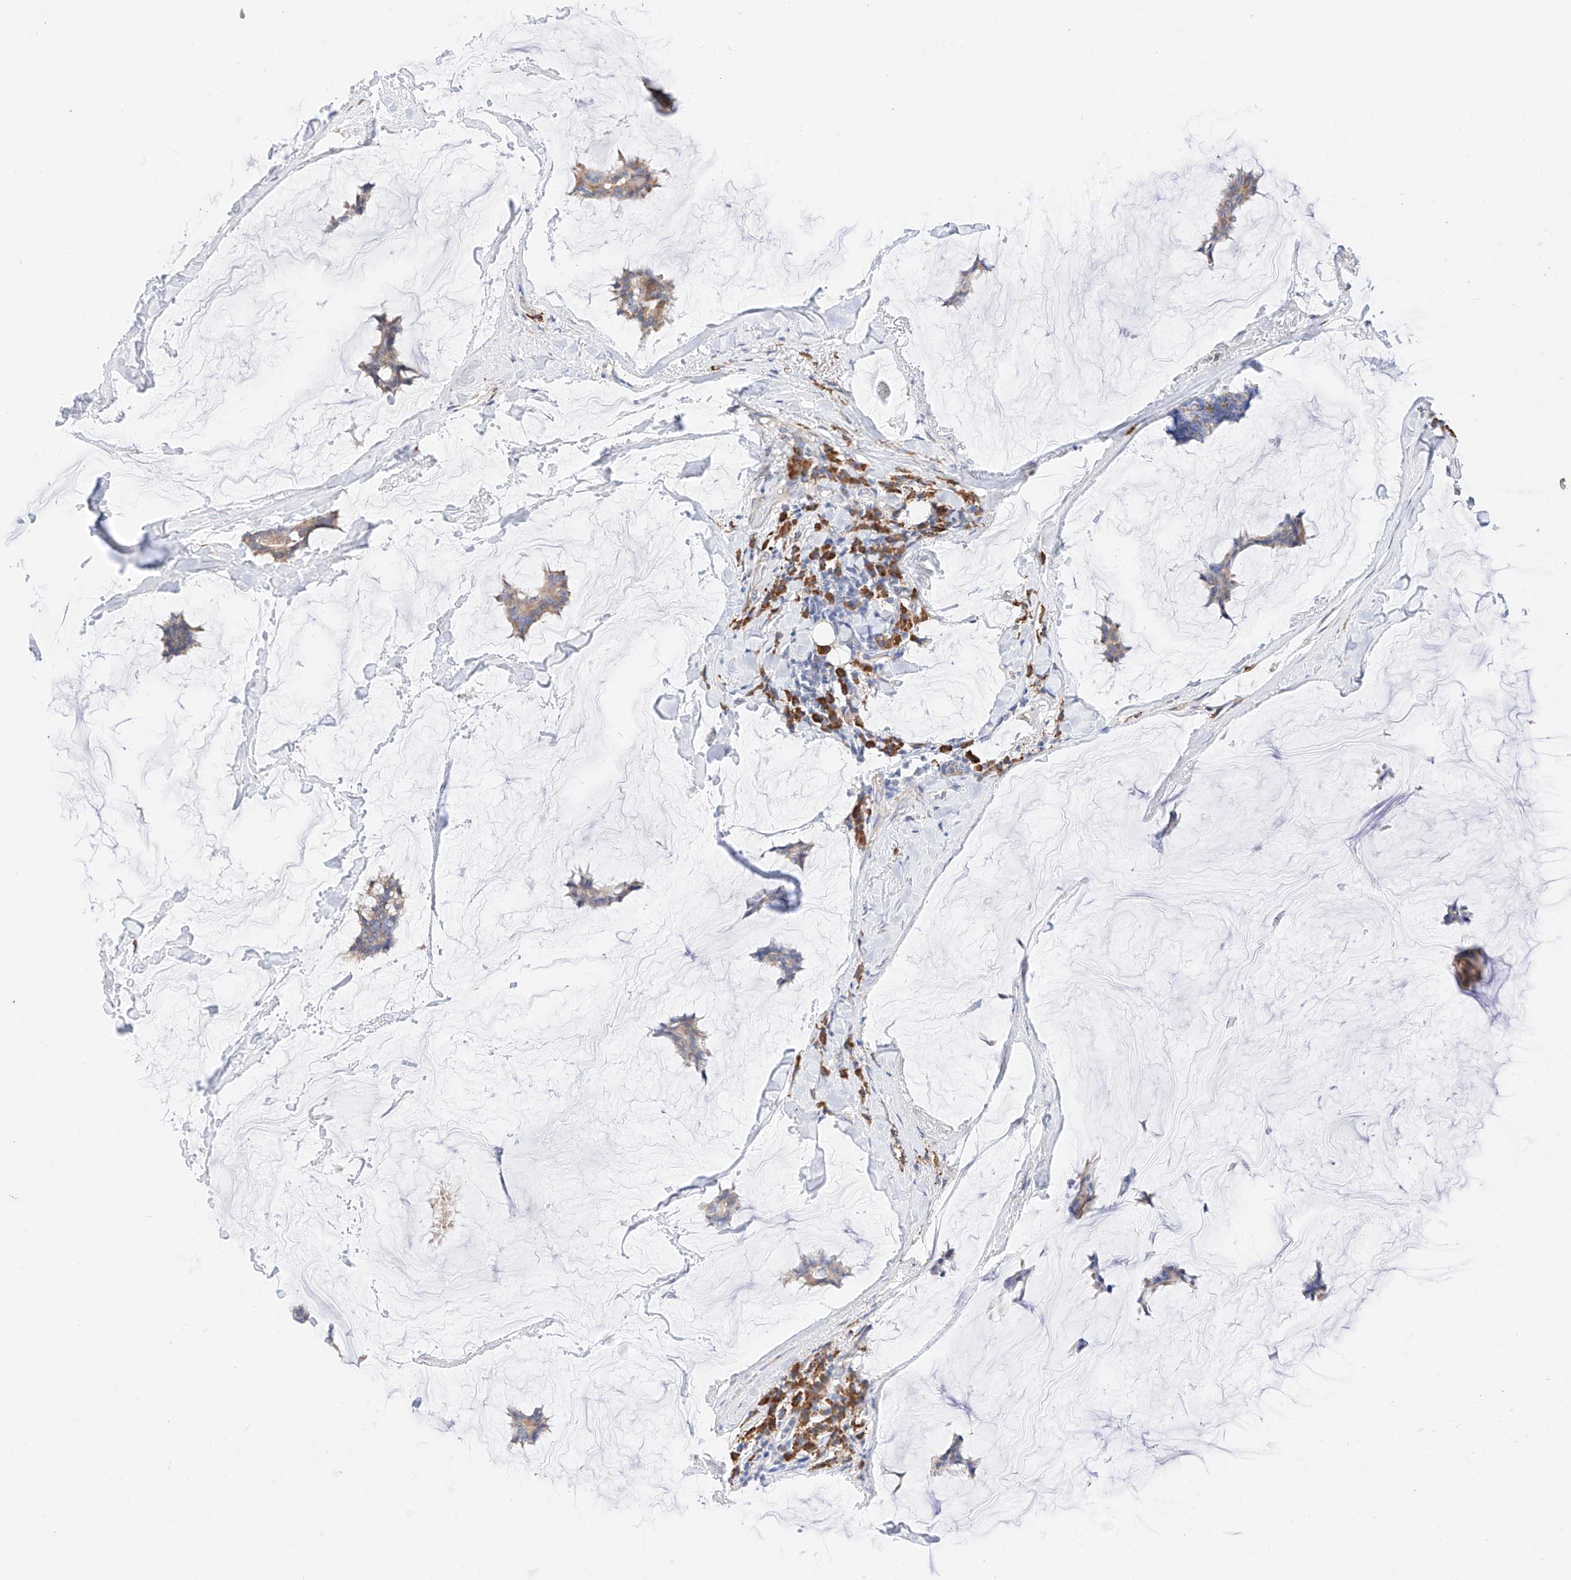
{"staining": {"intensity": "weak", "quantity": ">75%", "location": "cytoplasmic/membranous"}, "tissue": "breast cancer", "cell_type": "Tumor cells", "image_type": "cancer", "snomed": [{"axis": "morphology", "description": "Duct carcinoma"}, {"axis": "topography", "description": "Breast"}], "caption": "Approximately >75% of tumor cells in breast cancer (intraductal carcinoma) display weak cytoplasmic/membranous protein staining as visualized by brown immunohistochemical staining.", "gene": "ATP9B", "patient": {"sex": "female", "age": 93}}